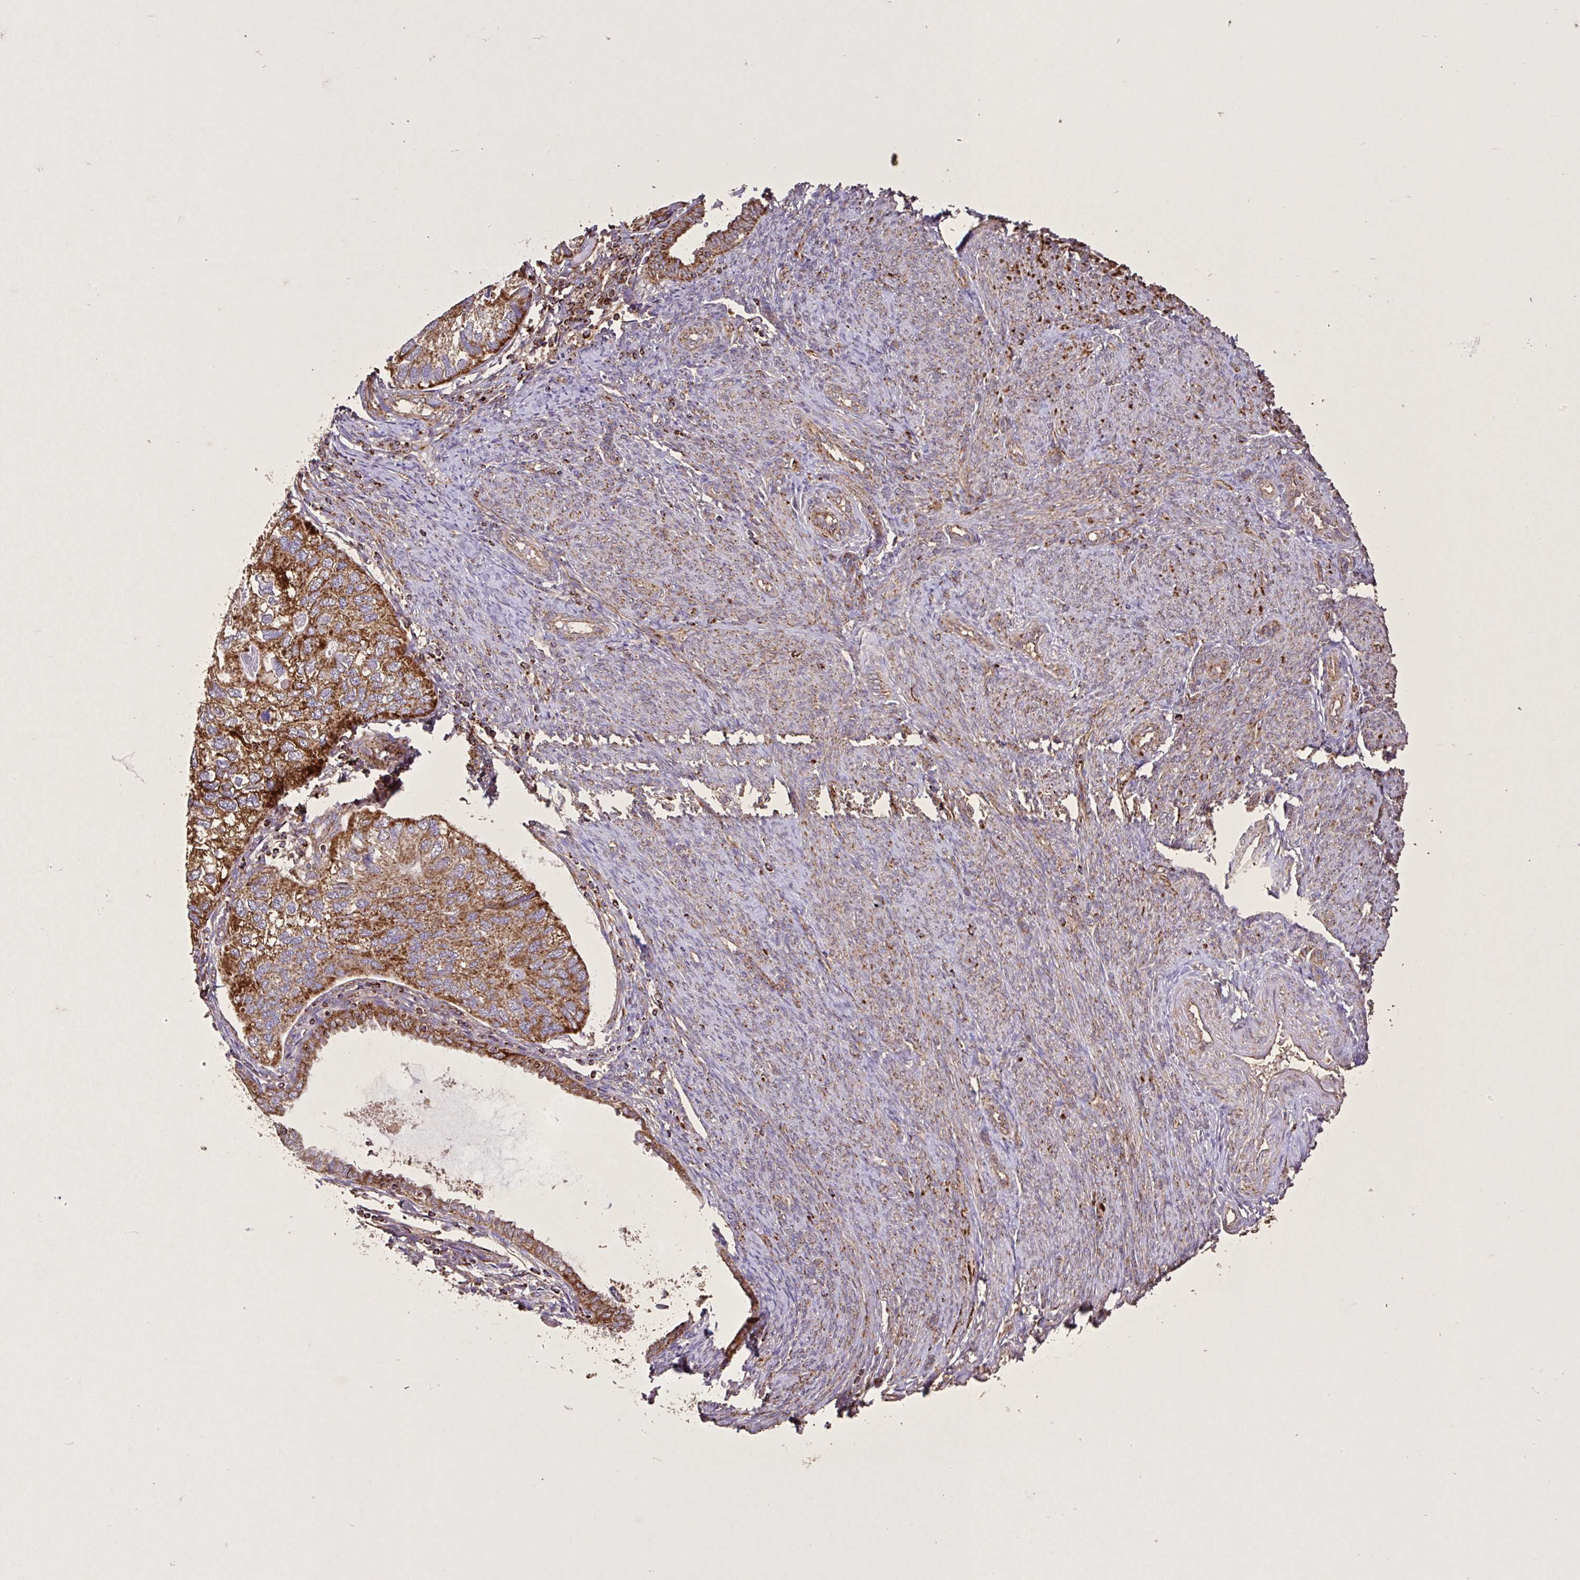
{"staining": {"intensity": "strong", "quantity": ">75%", "location": "cytoplasmic/membranous"}, "tissue": "endometrial cancer", "cell_type": "Tumor cells", "image_type": "cancer", "snomed": [{"axis": "morphology", "description": "Carcinoma, NOS"}, {"axis": "topography", "description": "Uterus"}], "caption": "Tumor cells reveal strong cytoplasmic/membranous expression in about >75% of cells in endometrial cancer. (brown staining indicates protein expression, while blue staining denotes nuclei).", "gene": "AGK", "patient": {"sex": "female", "age": 76}}